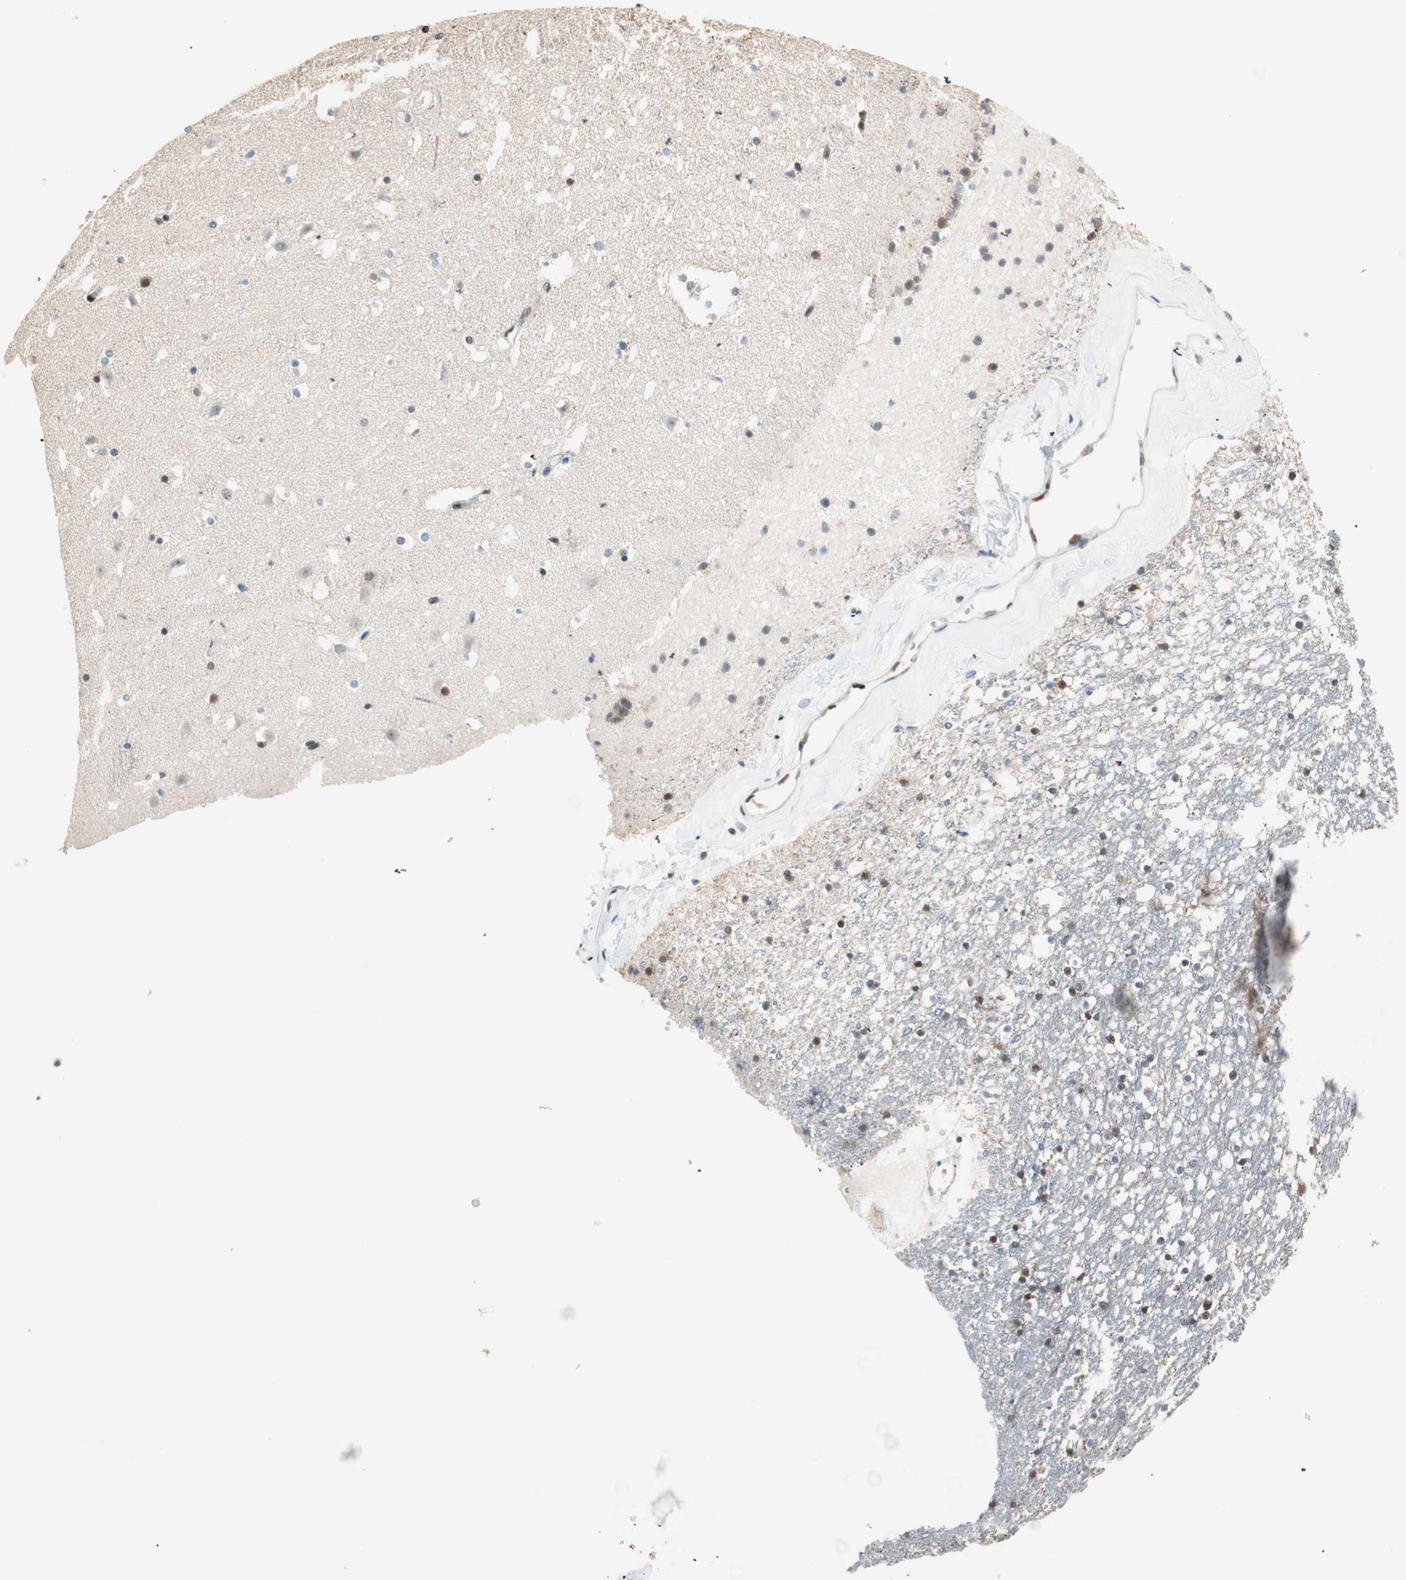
{"staining": {"intensity": "weak", "quantity": ">75%", "location": "nuclear"}, "tissue": "caudate", "cell_type": "Glial cells", "image_type": "normal", "snomed": [{"axis": "morphology", "description": "Normal tissue, NOS"}, {"axis": "topography", "description": "Lateral ventricle wall"}], "caption": "This image reveals immunohistochemistry staining of unremarkable human caudate, with low weak nuclear expression in about >75% of glial cells.", "gene": "ZBTB17", "patient": {"sex": "male", "age": 45}}